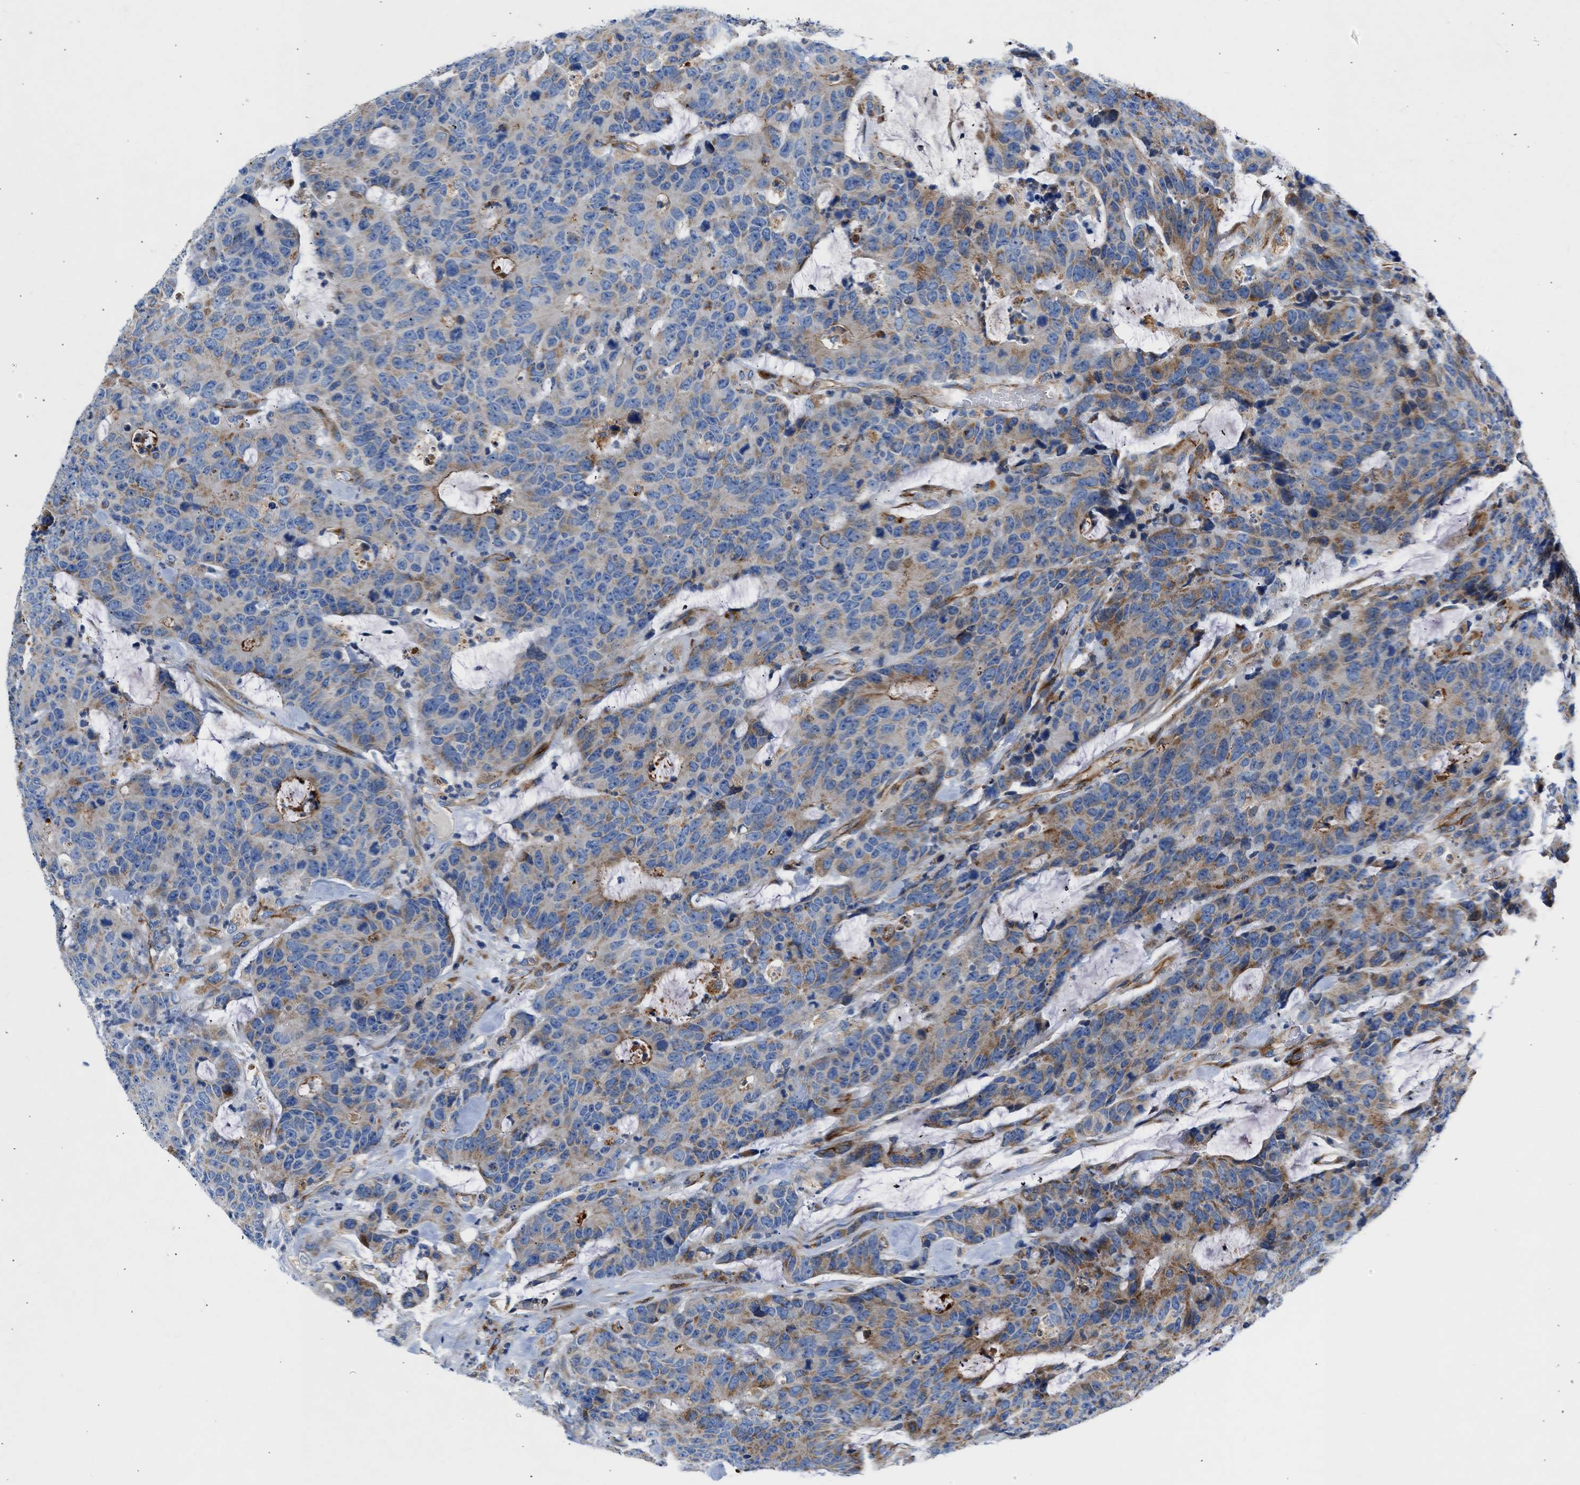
{"staining": {"intensity": "weak", "quantity": "25%-75%", "location": "cytoplasmic/membranous"}, "tissue": "colorectal cancer", "cell_type": "Tumor cells", "image_type": "cancer", "snomed": [{"axis": "morphology", "description": "Adenocarcinoma, NOS"}, {"axis": "topography", "description": "Colon"}], "caption": "Immunohistochemistry (IHC) micrograph of human colorectal cancer stained for a protein (brown), which shows low levels of weak cytoplasmic/membranous staining in approximately 25%-75% of tumor cells.", "gene": "ULK4", "patient": {"sex": "female", "age": 86}}